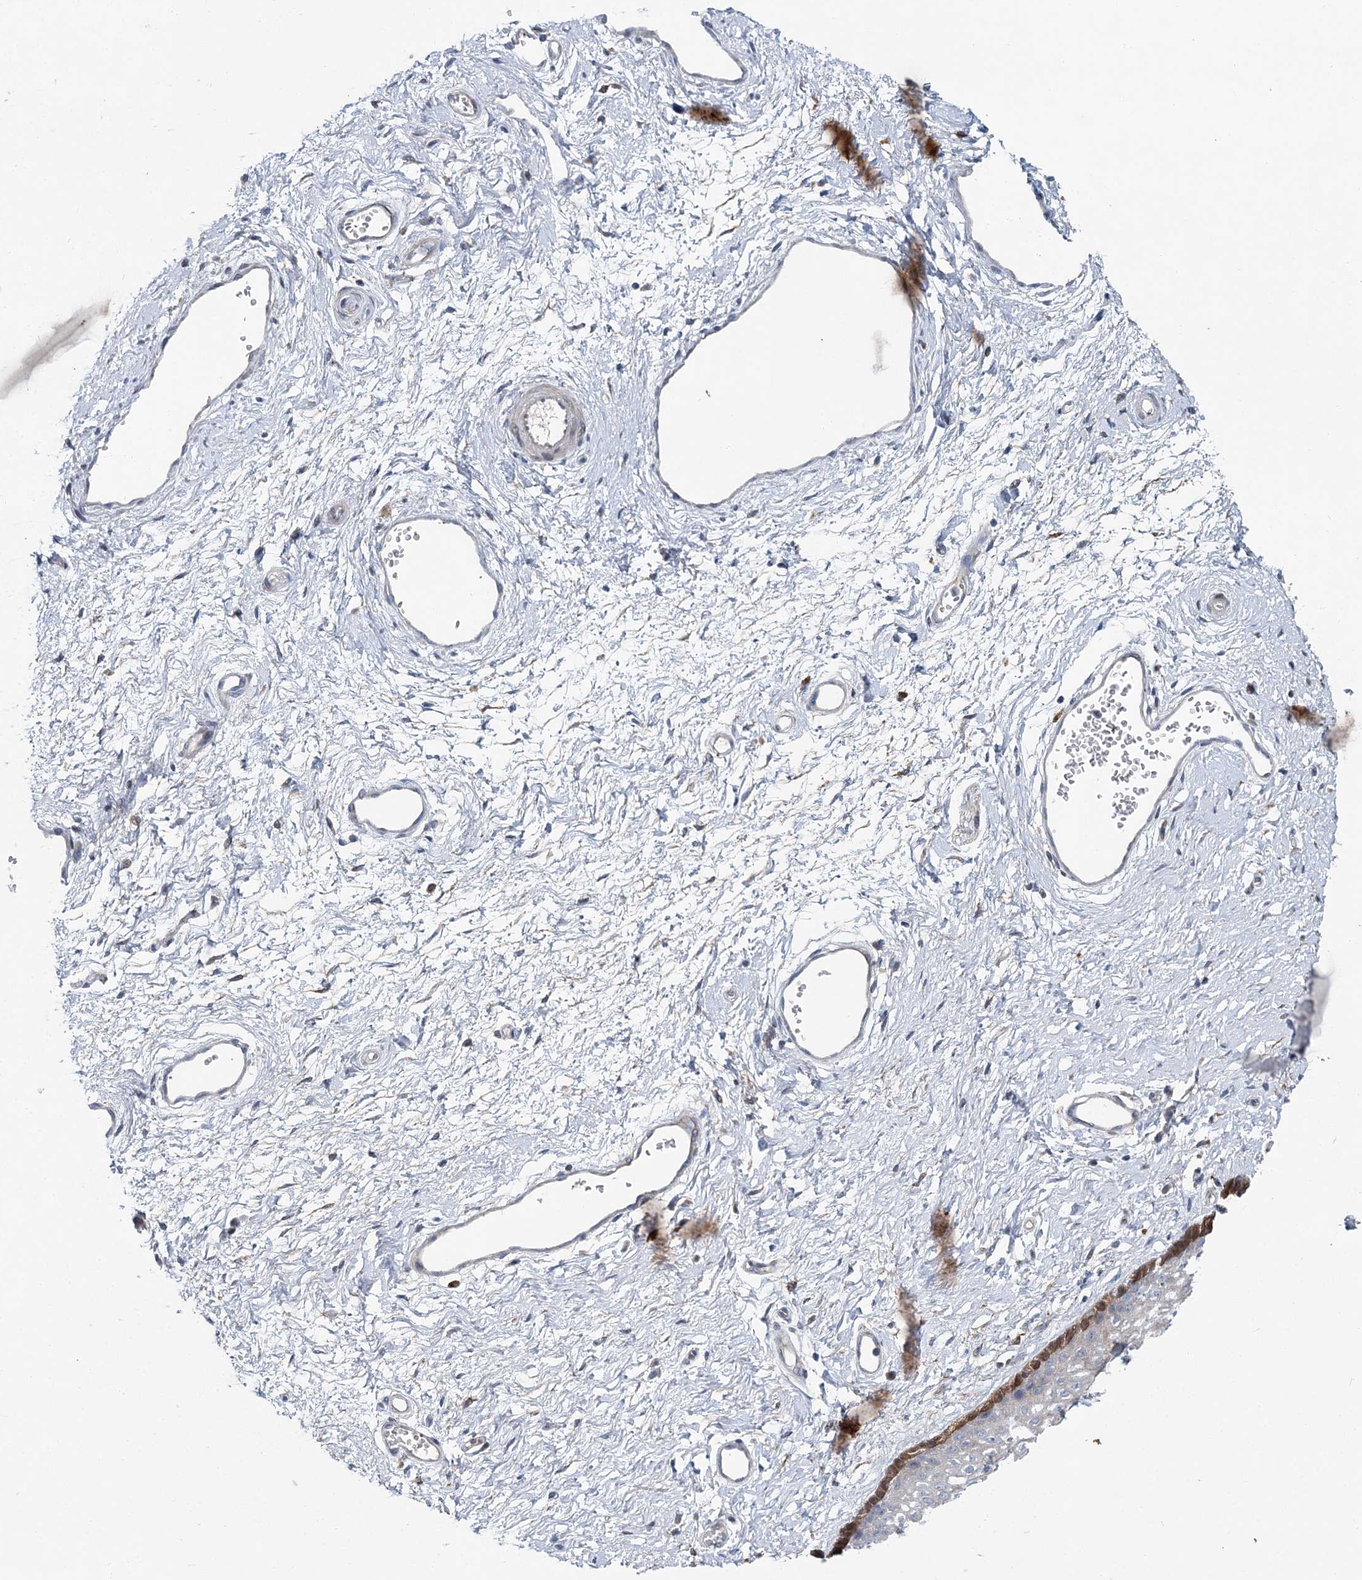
{"staining": {"intensity": "moderate", "quantity": "<25%", "location": "cytoplasmic/membranous"}, "tissue": "vagina", "cell_type": "Squamous epithelial cells", "image_type": "normal", "snomed": [{"axis": "morphology", "description": "Normal tissue, NOS"}, {"axis": "topography", "description": "Vagina"}], "caption": "High-power microscopy captured an immunohistochemistry (IHC) photomicrograph of unremarkable vagina, revealing moderate cytoplasmic/membranous staining in approximately <25% of squamous epithelial cells.", "gene": "SPOPL", "patient": {"sex": "female", "age": 46}}